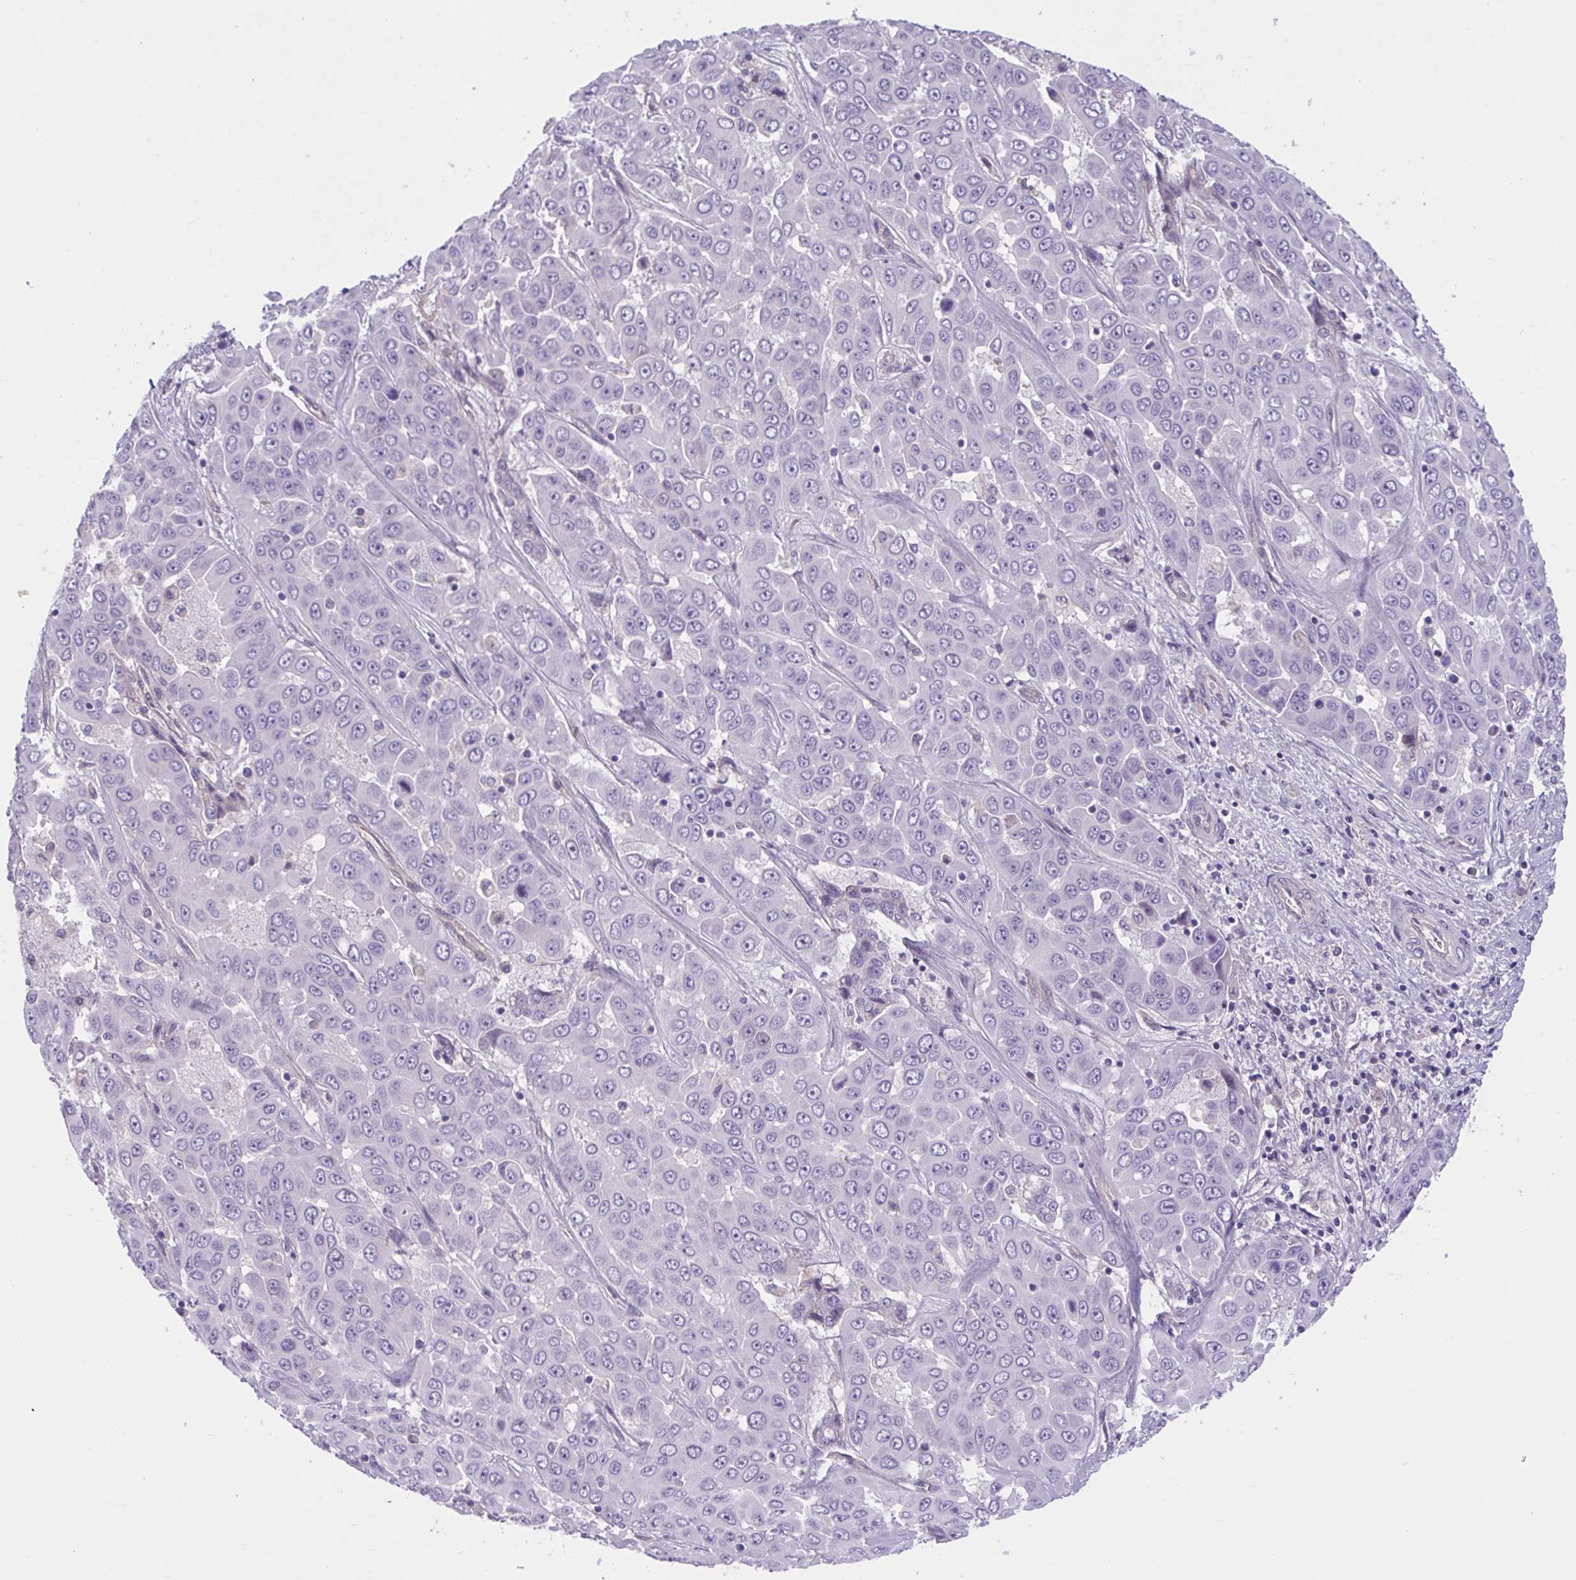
{"staining": {"intensity": "negative", "quantity": "none", "location": "none"}, "tissue": "liver cancer", "cell_type": "Tumor cells", "image_type": "cancer", "snomed": [{"axis": "morphology", "description": "Cholangiocarcinoma"}, {"axis": "topography", "description": "Liver"}], "caption": "High power microscopy micrograph of an immunohistochemistry image of liver cholangiocarcinoma, revealing no significant expression in tumor cells. (Stains: DAB (3,3'-diaminobenzidine) IHC with hematoxylin counter stain, Microscopy: brightfield microscopy at high magnification).", "gene": "TTC7B", "patient": {"sex": "female", "age": 52}}